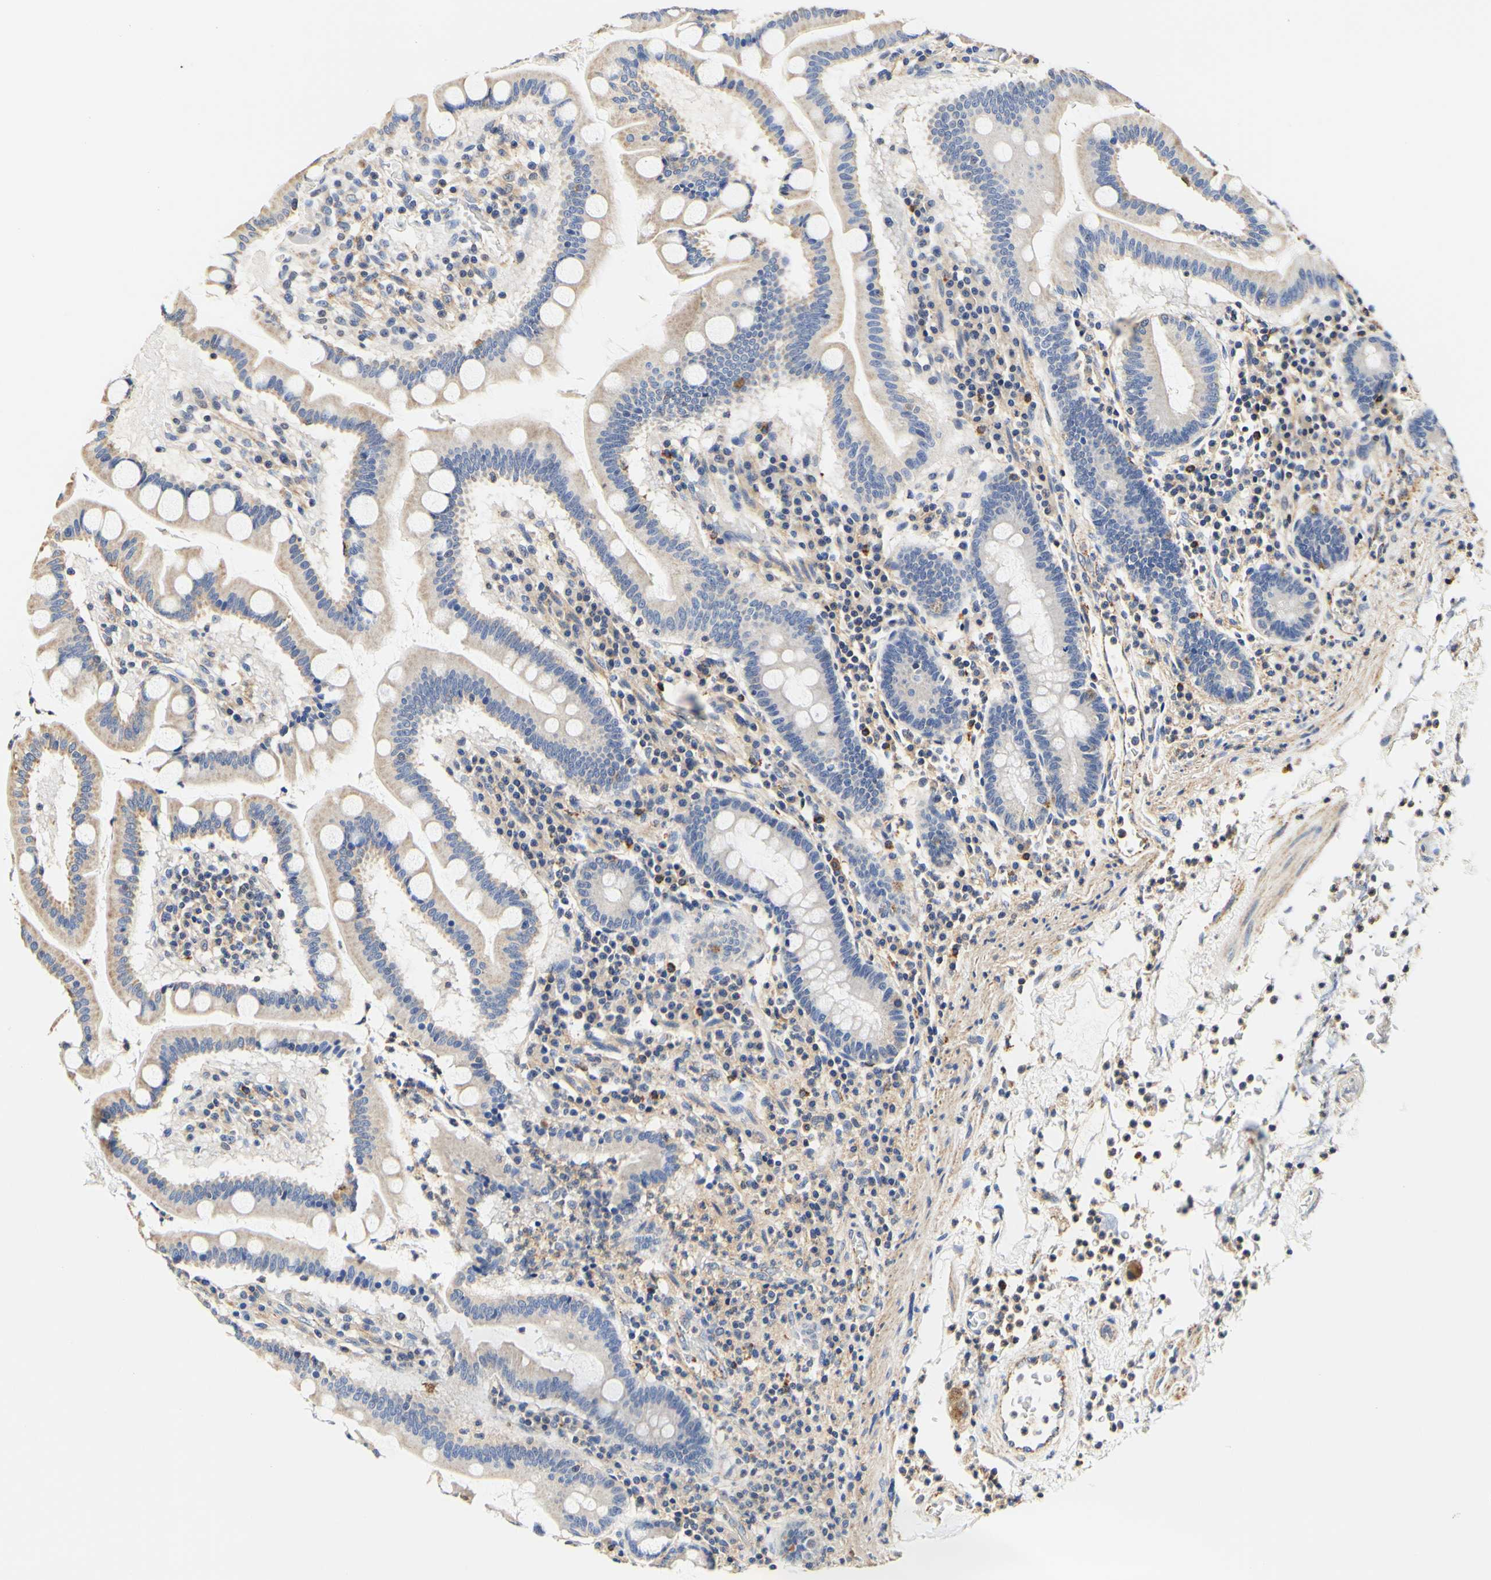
{"staining": {"intensity": "weak", "quantity": "25%-75%", "location": "cytoplasmic/membranous"}, "tissue": "stomach", "cell_type": "Glandular cells", "image_type": "normal", "snomed": [{"axis": "morphology", "description": "Normal tissue, NOS"}, {"axis": "topography", "description": "Stomach, upper"}], "caption": "Glandular cells show low levels of weak cytoplasmic/membranous positivity in about 25%-75% of cells in unremarkable stomach.", "gene": "CAMK4", "patient": {"sex": "male", "age": 68}}